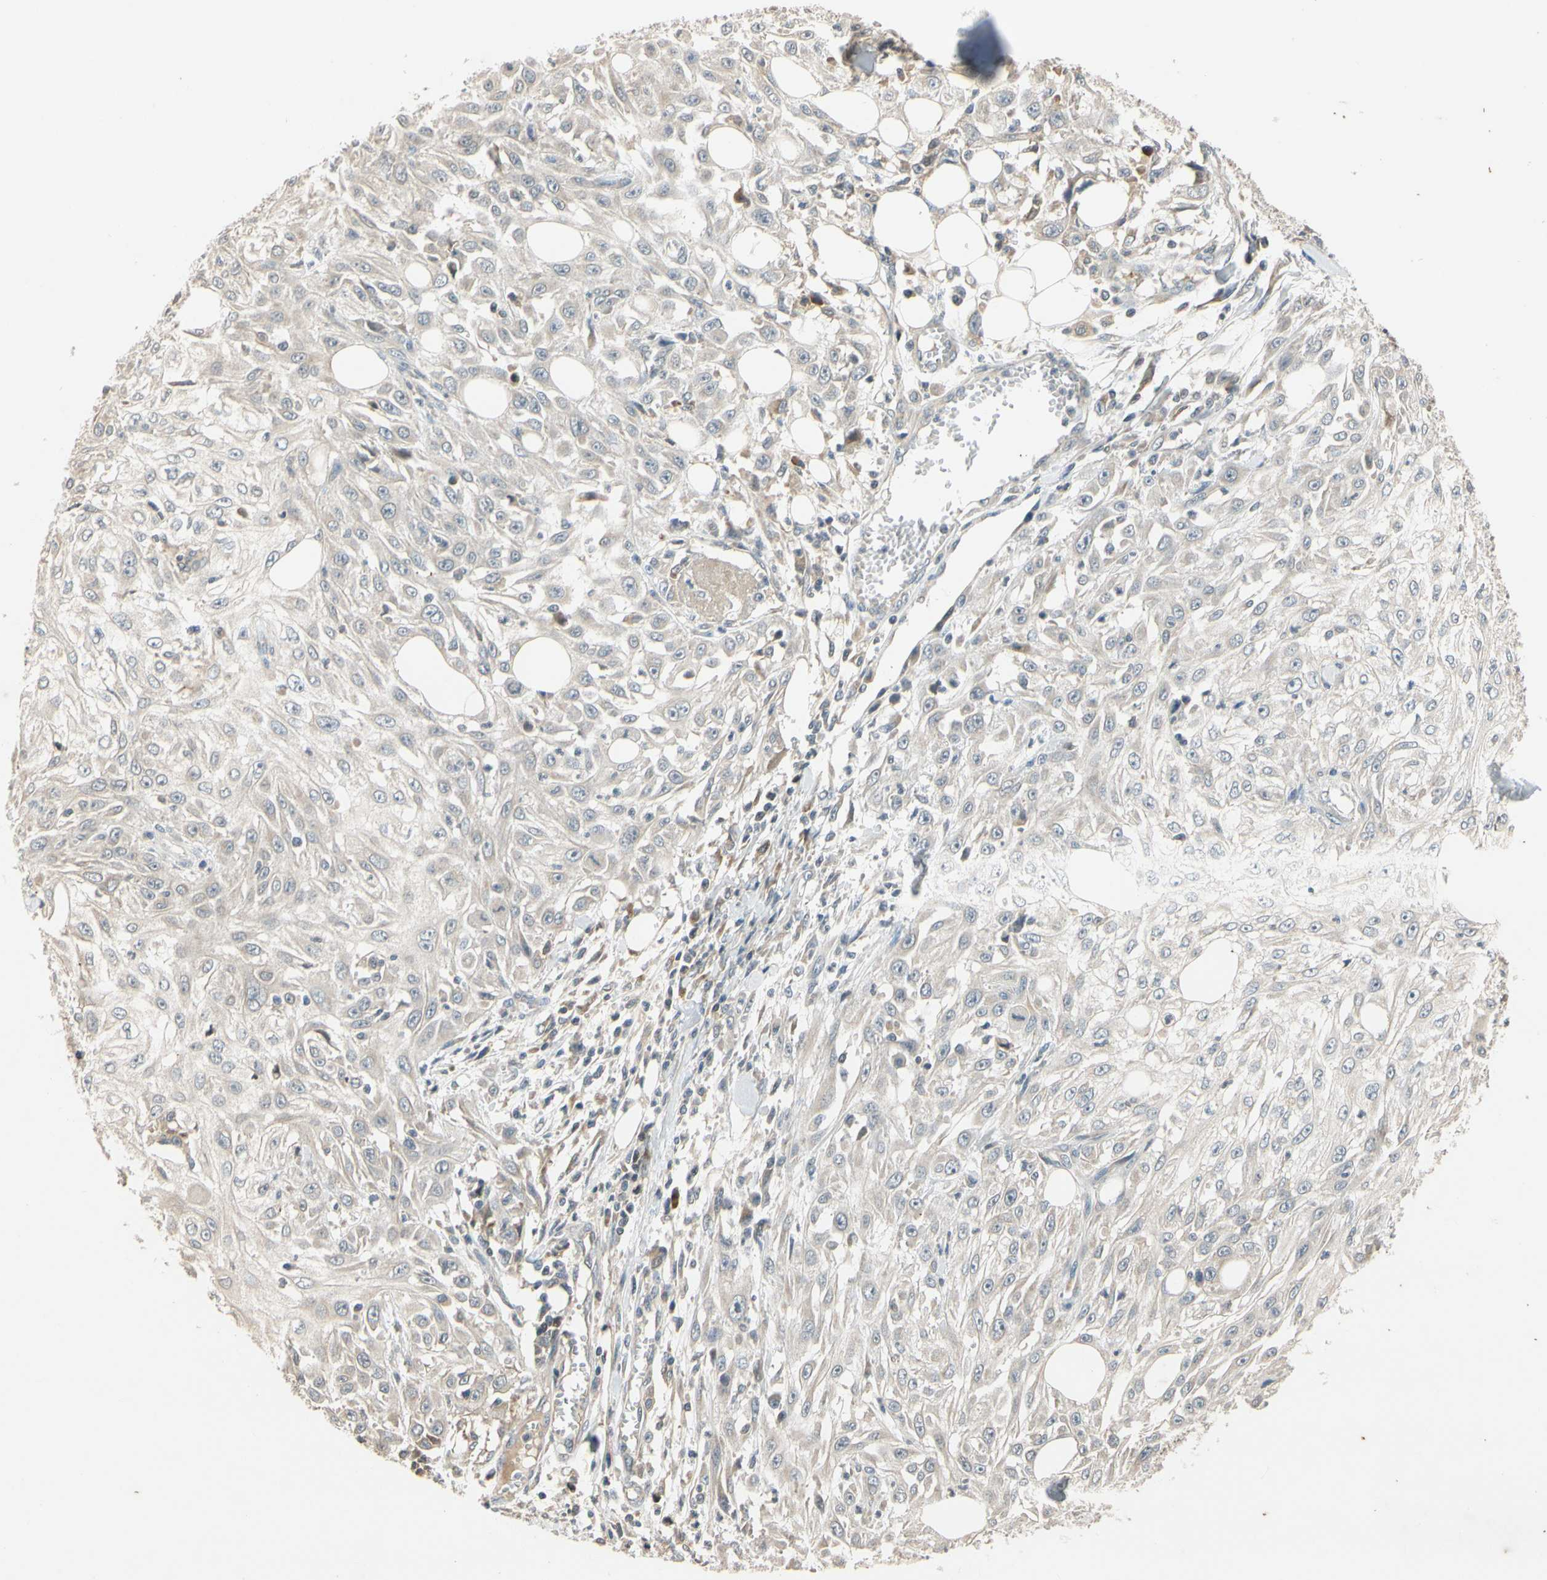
{"staining": {"intensity": "weak", "quantity": ">75%", "location": "cytoplasmic/membranous"}, "tissue": "skin cancer", "cell_type": "Tumor cells", "image_type": "cancer", "snomed": [{"axis": "morphology", "description": "Squamous cell carcinoma, NOS"}, {"axis": "topography", "description": "Skin"}], "caption": "Skin squamous cell carcinoma stained with DAB (3,3'-diaminobenzidine) immunohistochemistry (IHC) displays low levels of weak cytoplasmic/membranous staining in about >75% of tumor cells.", "gene": "ATP2C1", "patient": {"sex": "male", "age": 75}}